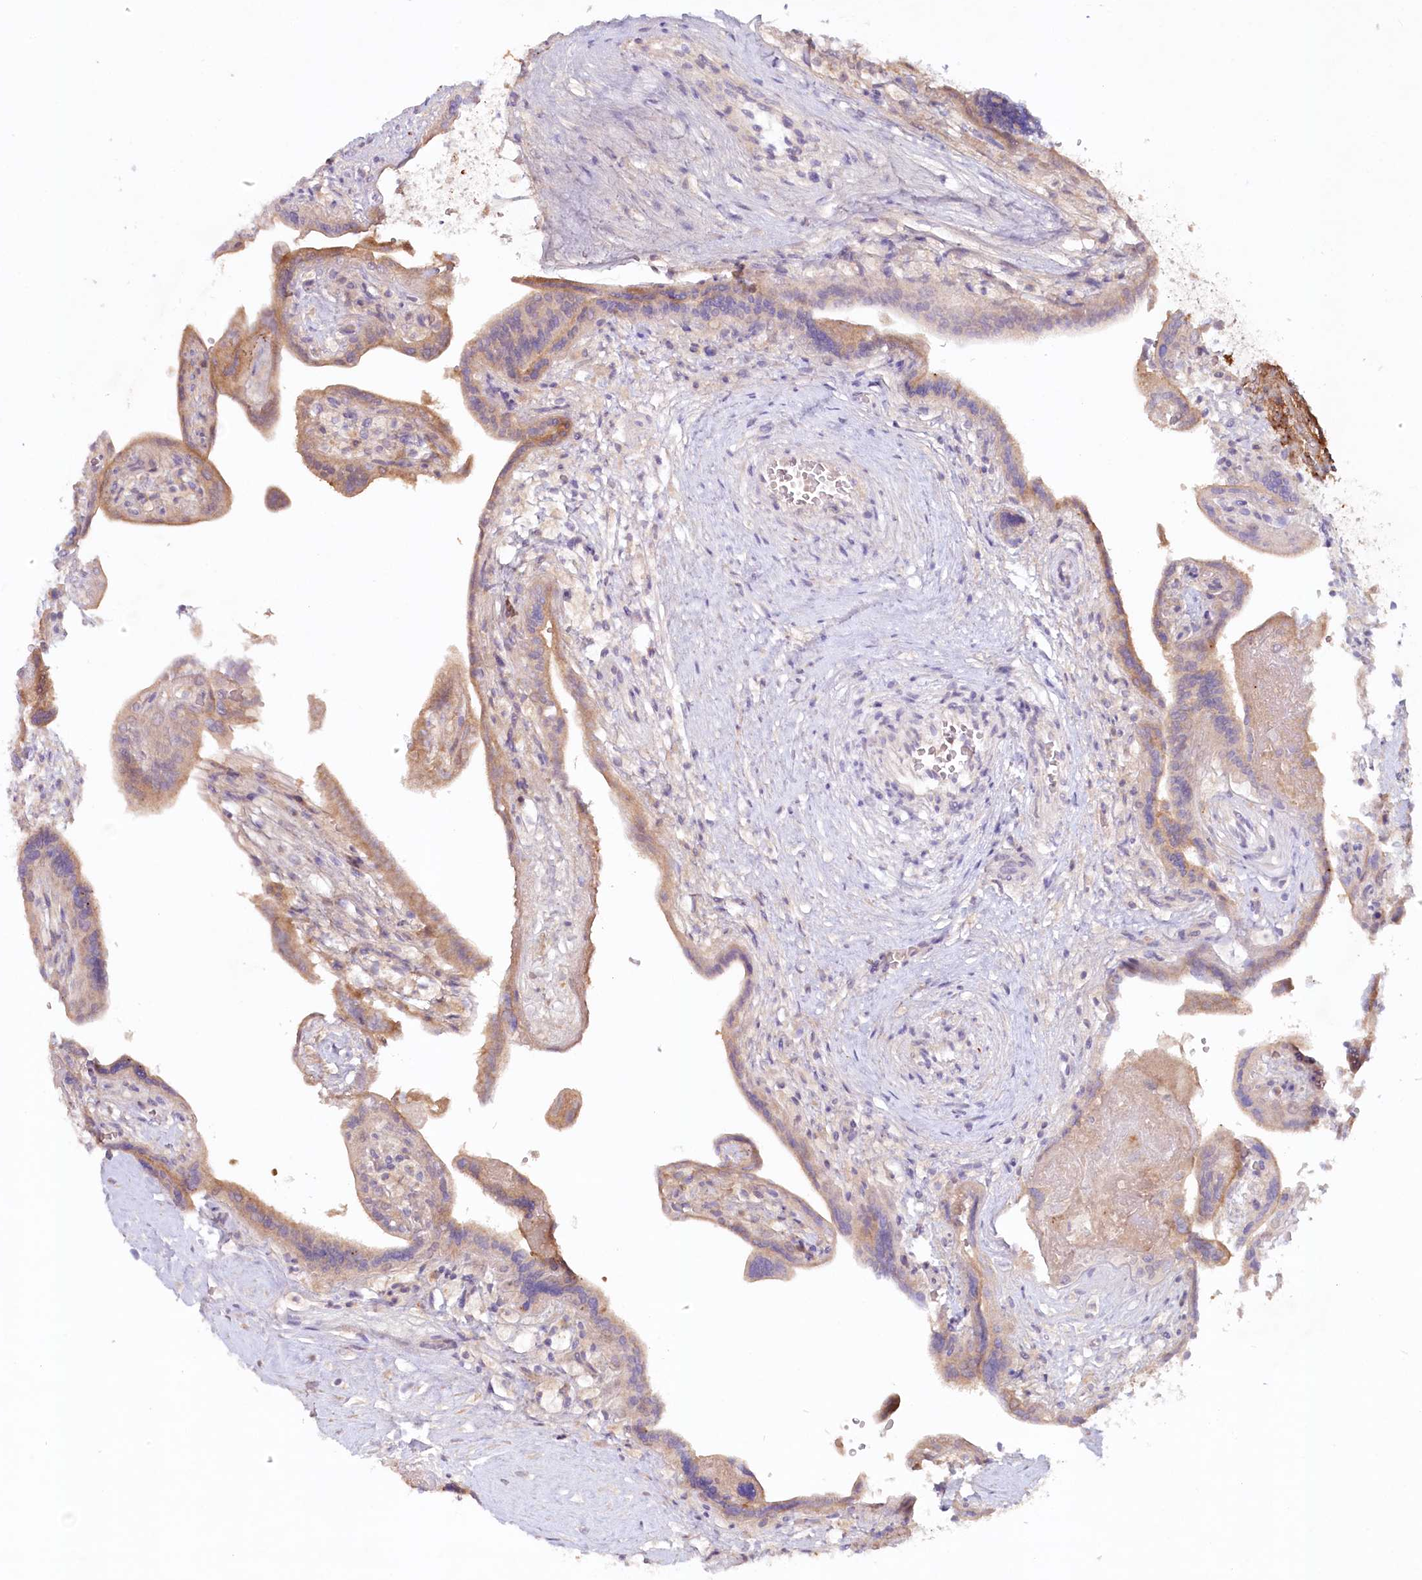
{"staining": {"intensity": "moderate", "quantity": "25%-75%", "location": "cytoplasmic/membranous"}, "tissue": "placenta", "cell_type": "Trophoblastic cells", "image_type": "normal", "snomed": [{"axis": "morphology", "description": "Normal tissue, NOS"}, {"axis": "topography", "description": "Placenta"}], "caption": "A high-resolution micrograph shows IHC staining of normal placenta, which displays moderate cytoplasmic/membranous expression in about 25%-75% of trophoblastic cells. (DAB (3,3'-diaminobenzidine) IHC with brightfield microscopy, high magnification).", "gene": "PSAPL1", "patient": {"sex": "female", "age": 37}}